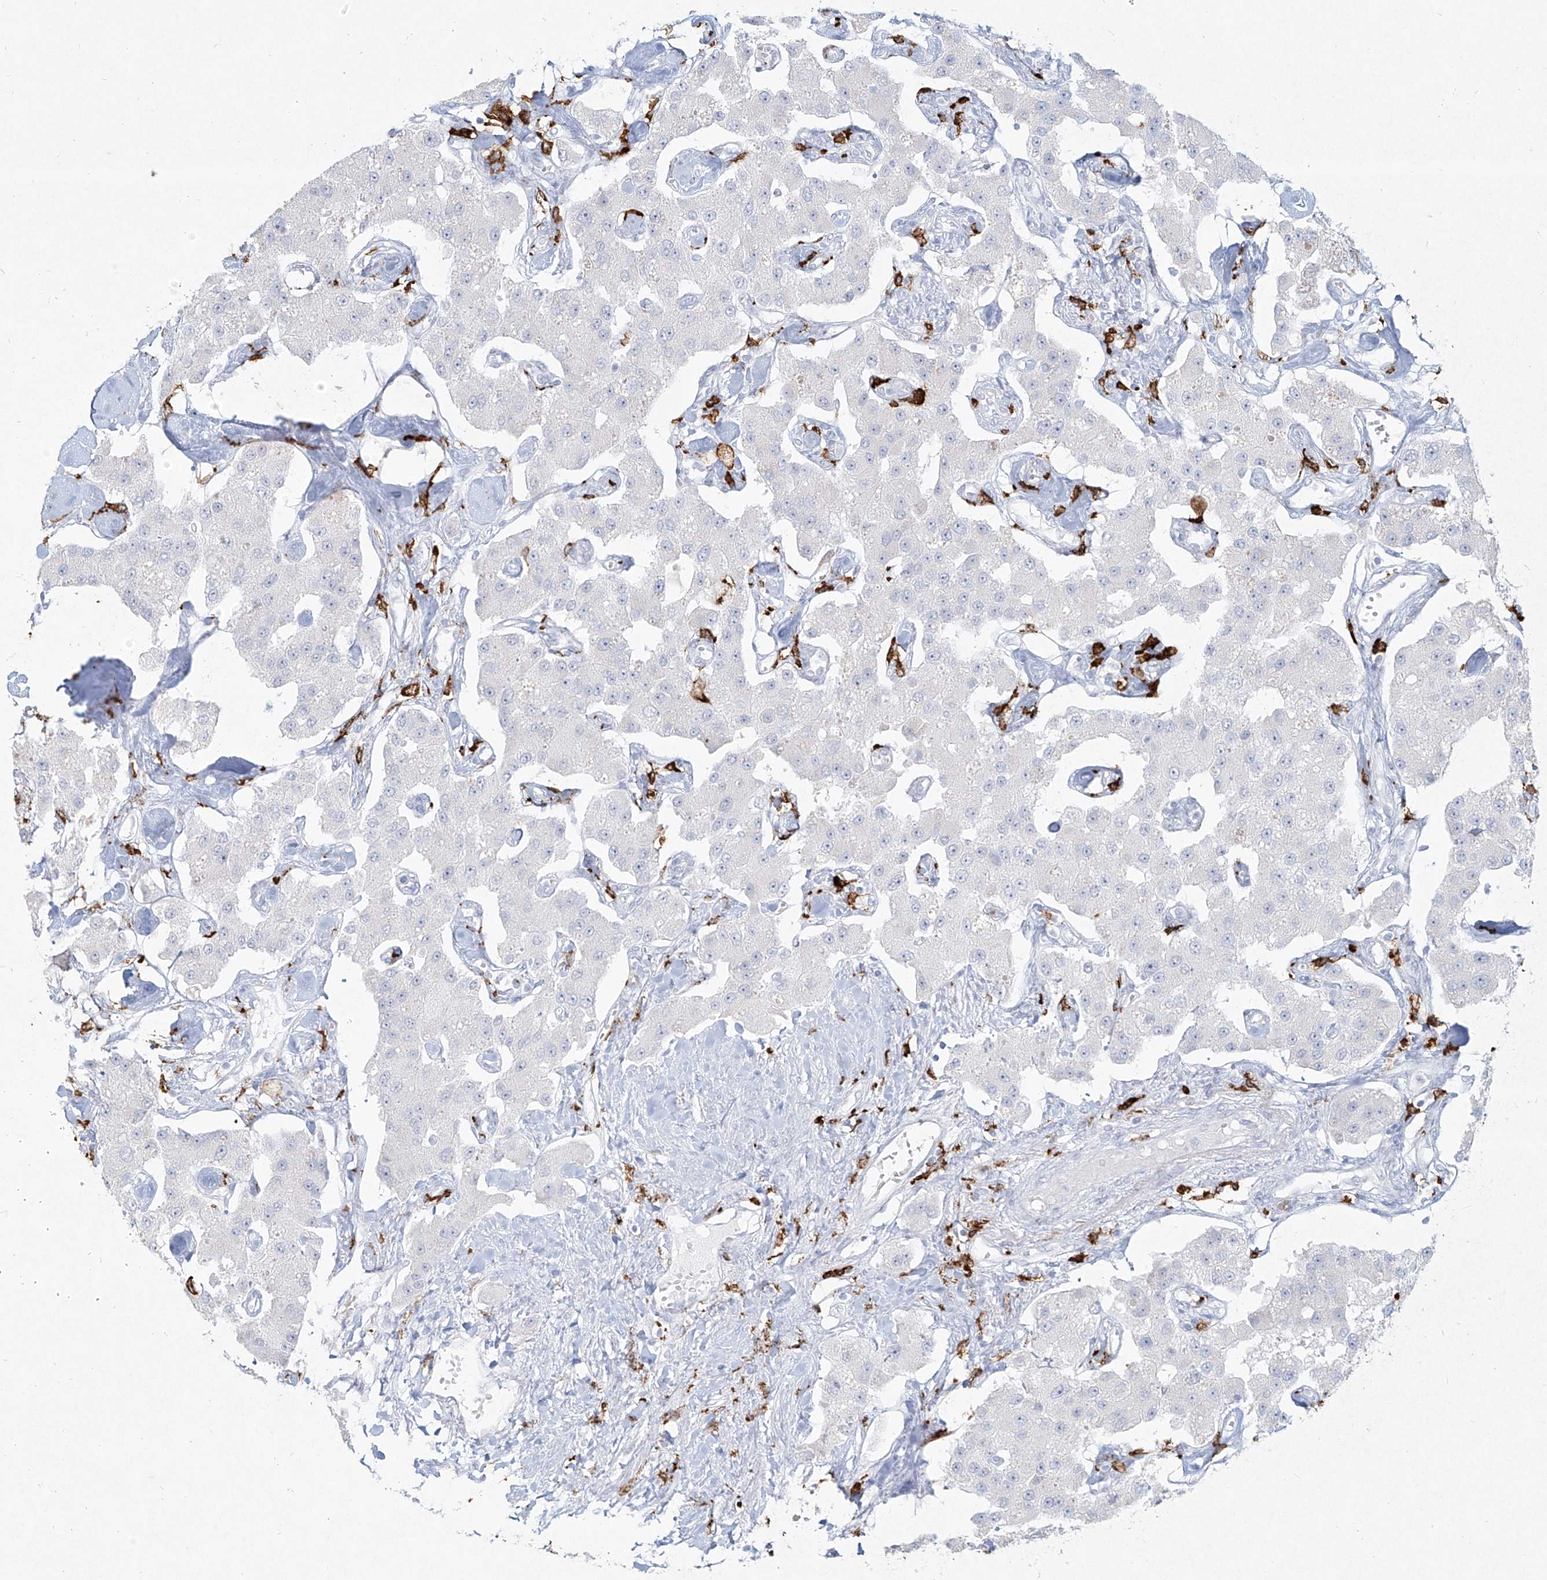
{"staining": {"intensity": "negative", "quantity": "none", "location": "none"}, "tissue": "carcinoid", "cell_type": "Tumor cells", "image_type": "cancer", "snomed": [{"axis": "morphology", "description": "Carcinoid, malignant, NOS"}, {"axis": "topography", "description": "Pancreas"}], "caption": "DAB immunohistochemical staining of malignant carcinoid displays no significant expression in tumor cells.", "gene": "CD209", "patient": {"sex": "male", "age": 41}}